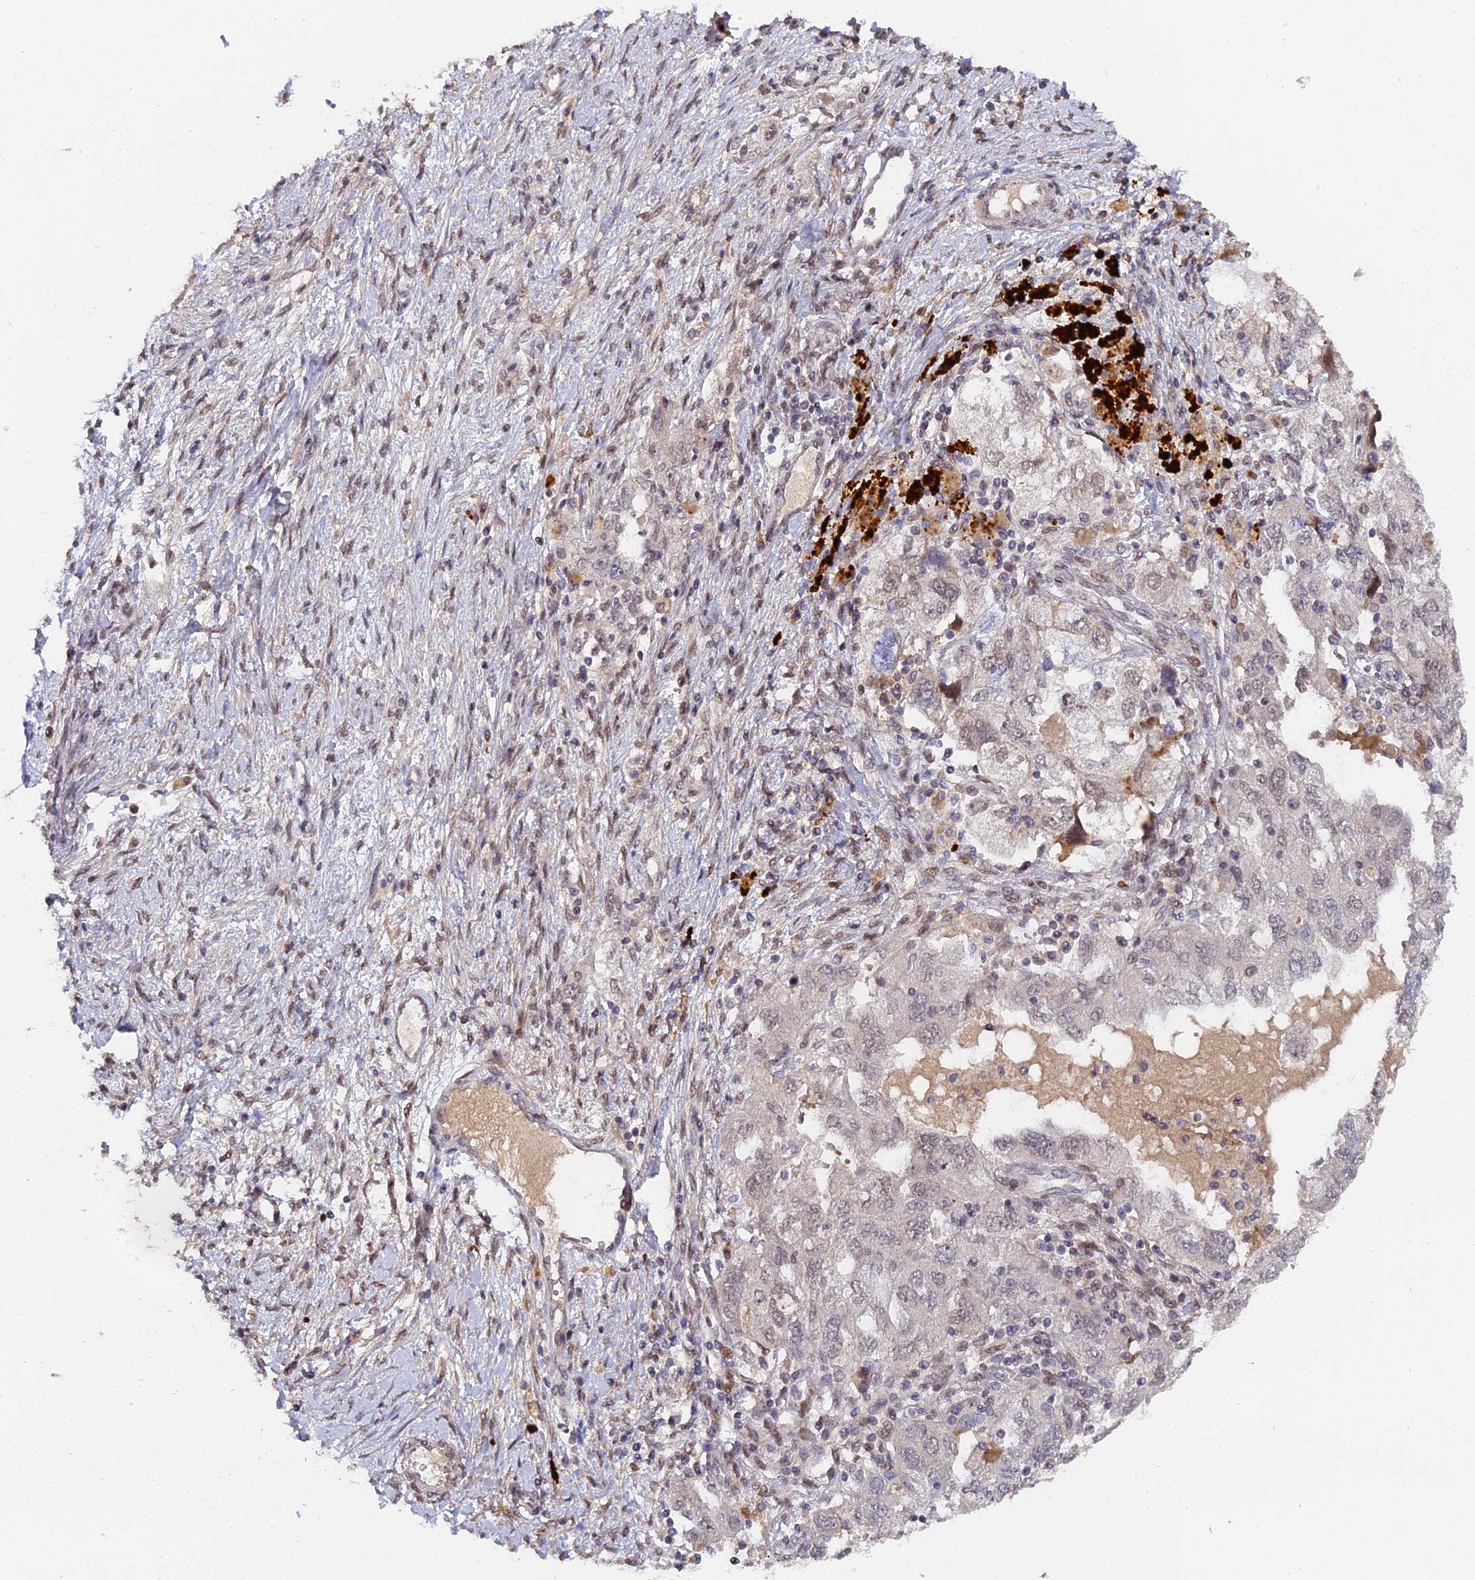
{"staining": {"intensity": "weak", "quantity": "25%-75%", "location": "nuclear"}, "tissue": "ovarian cancer", "cell_type": "Tumor cells", "image_type": "cancer", "snomed": [{"axis": "morphology", "description": "Carcinoma, NOS"}, {"axis": "morphology", "description": "Cystadenocarcinoma, serous, NOS"}, {"axis": "topography", "description": "Ovary"}], "caption": "Ovarian cancer tissue reveals weak nuclear positivity in approximately 25%-75% of tumor cells, visualized by immunohistochemistry.", "gene": "PYGO1", "patient": {"sex": "female", "age": 69}}